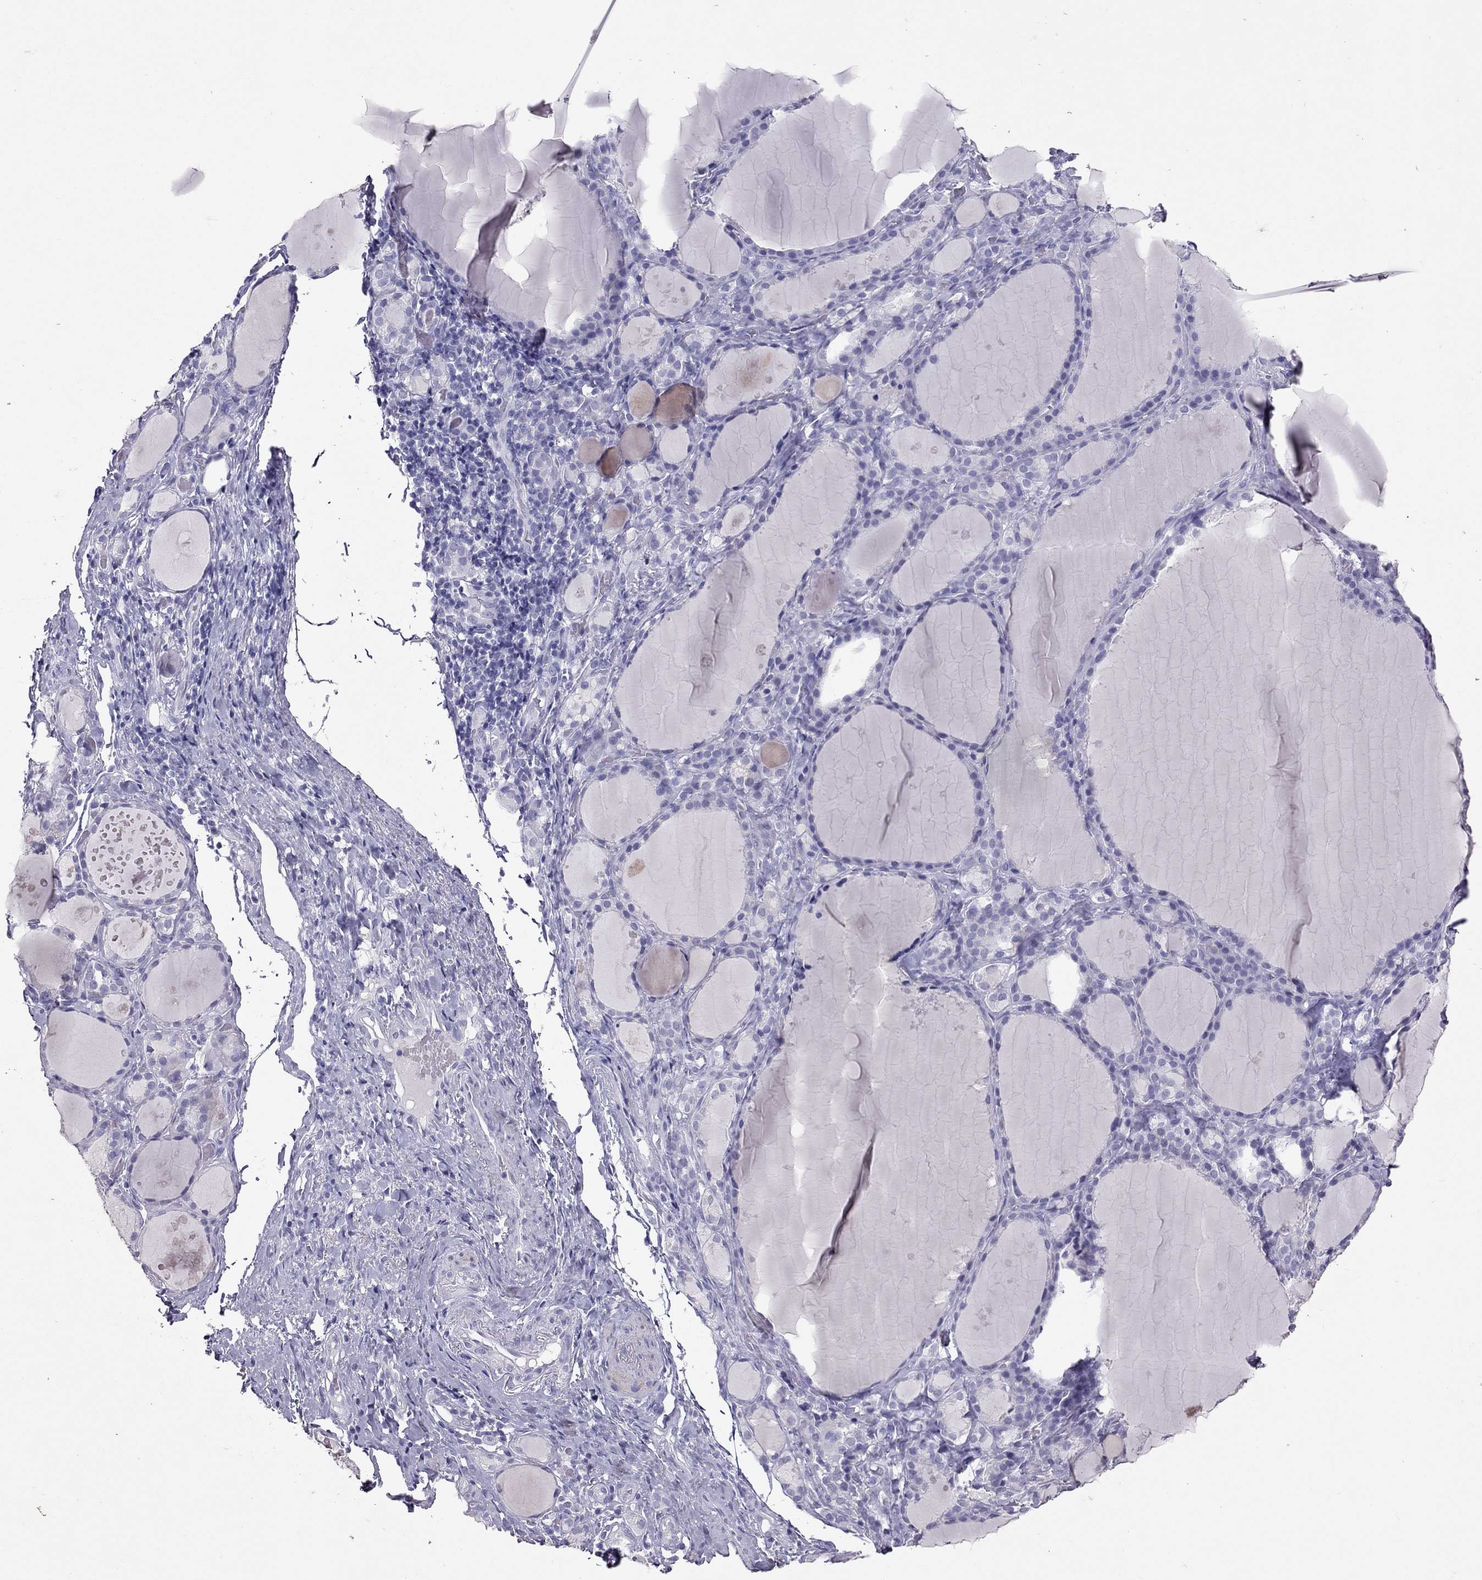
{"staining": {"intensity": "negative", "quantity": "none", "location": "none"}, "tissue": "thyroid gland", "cell_type": "Glandular cells", "image_type": "normal", "snomed": [{"axis": "morphology", "description": "Normal tissue, NOS"}, {"axis": "topography", "description": "Thyroid gland"}], "caption": "A high-resolution photomicrograph shows IHC staining of normal thyroid gland, which exhibits no significant positivity in glandular cells. (DAB IHC, high magnification).", "gene": "PSMB11", "patient": {"sex": "male", "age": 68}}